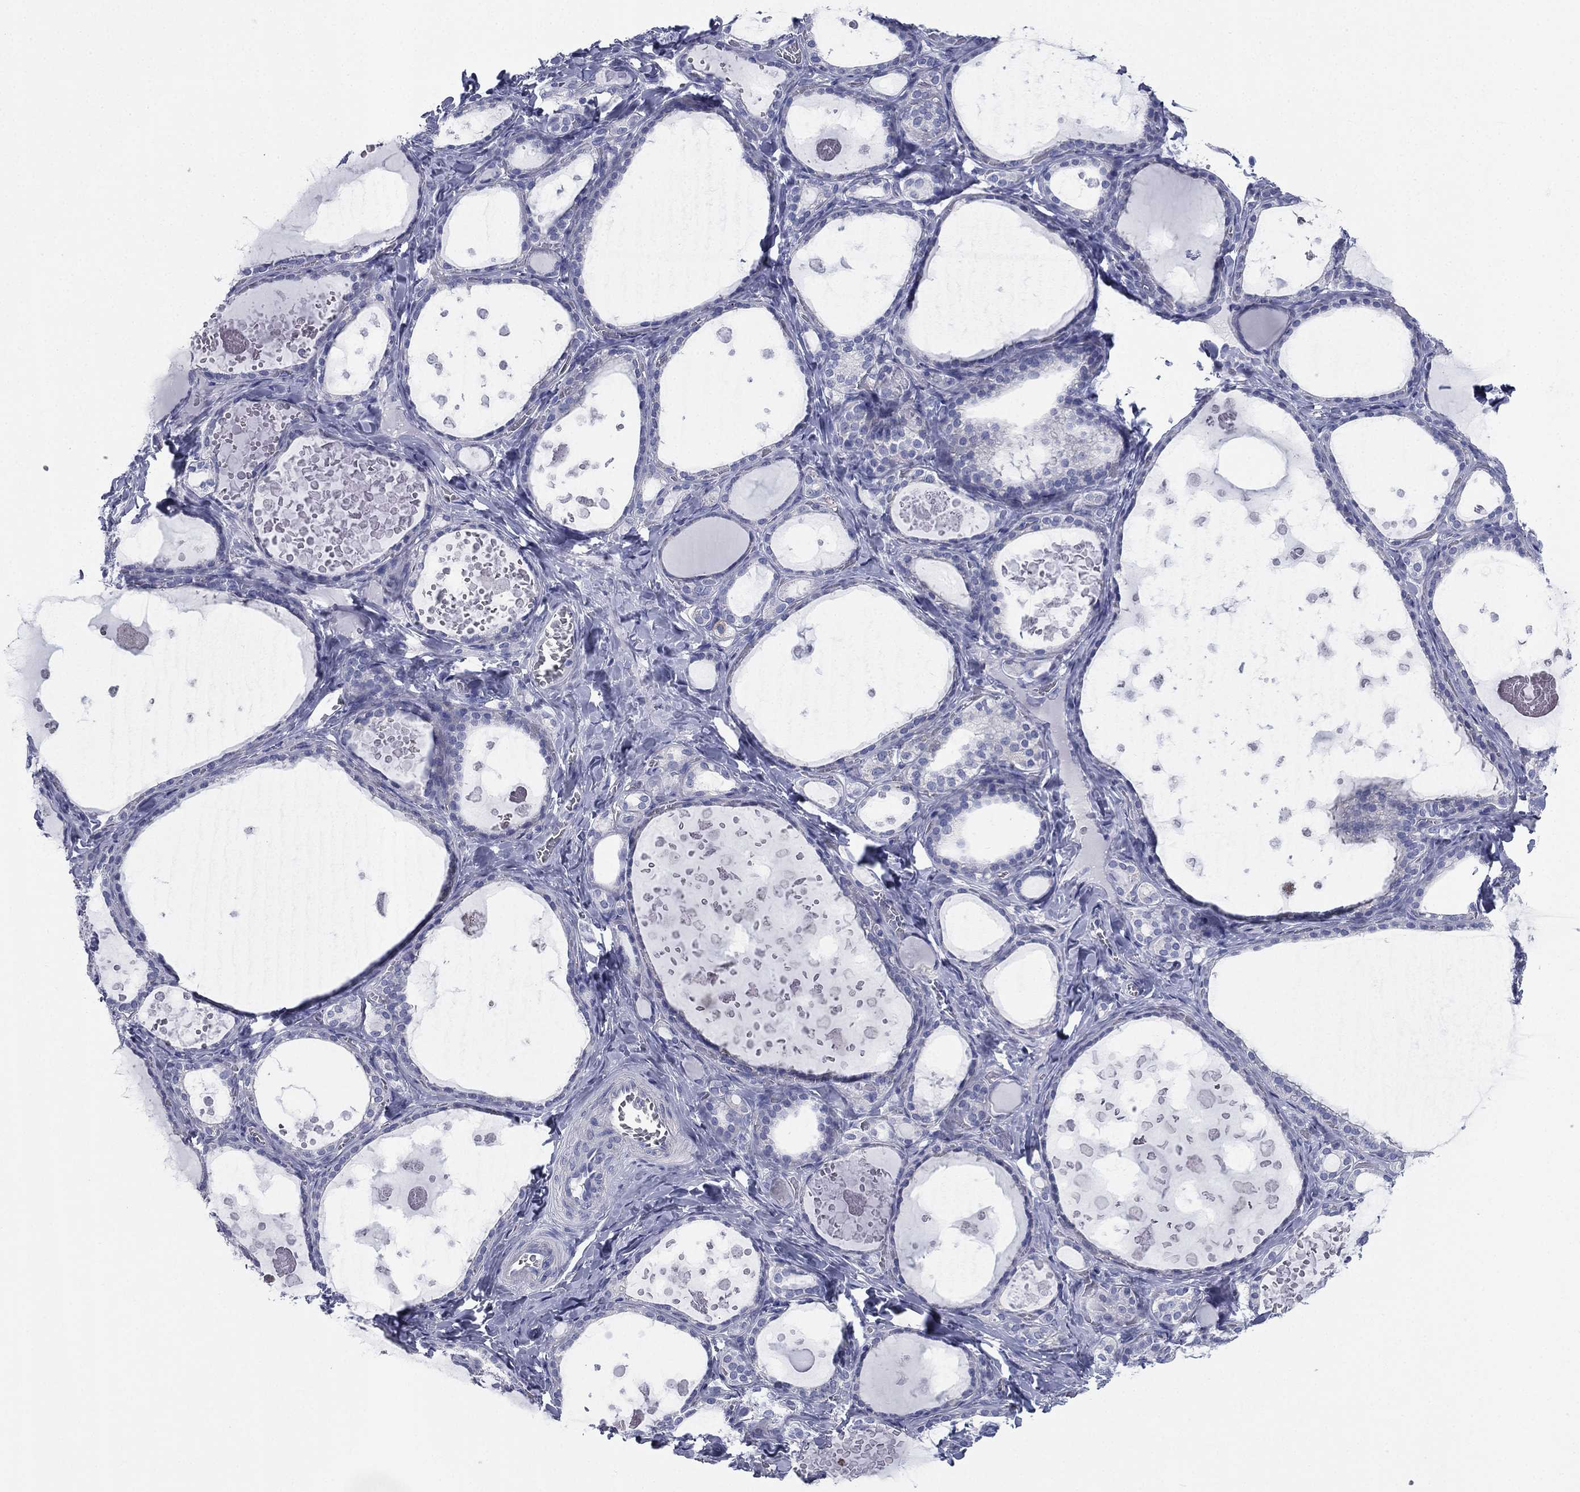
{"staining": {"intensity": "negative", "quantity": "none", "location": "none"}, "tissue": "thyroid gland", "cell_type": "Glandular cells", "image_type": "normal", "snomed": [{"axis": "morphology", "description": "Normal tissue, NOS"}, {"axis": "topography", "description": "Thyroid gland"}], "caption": "An immunohistochemistry (IHC) micrograph of benign thyroid gland is shown. There is no staining in glandular cells of thyroid gland.", "gene": "FCER2", "patient": {"sex": "female", "age": 56}}